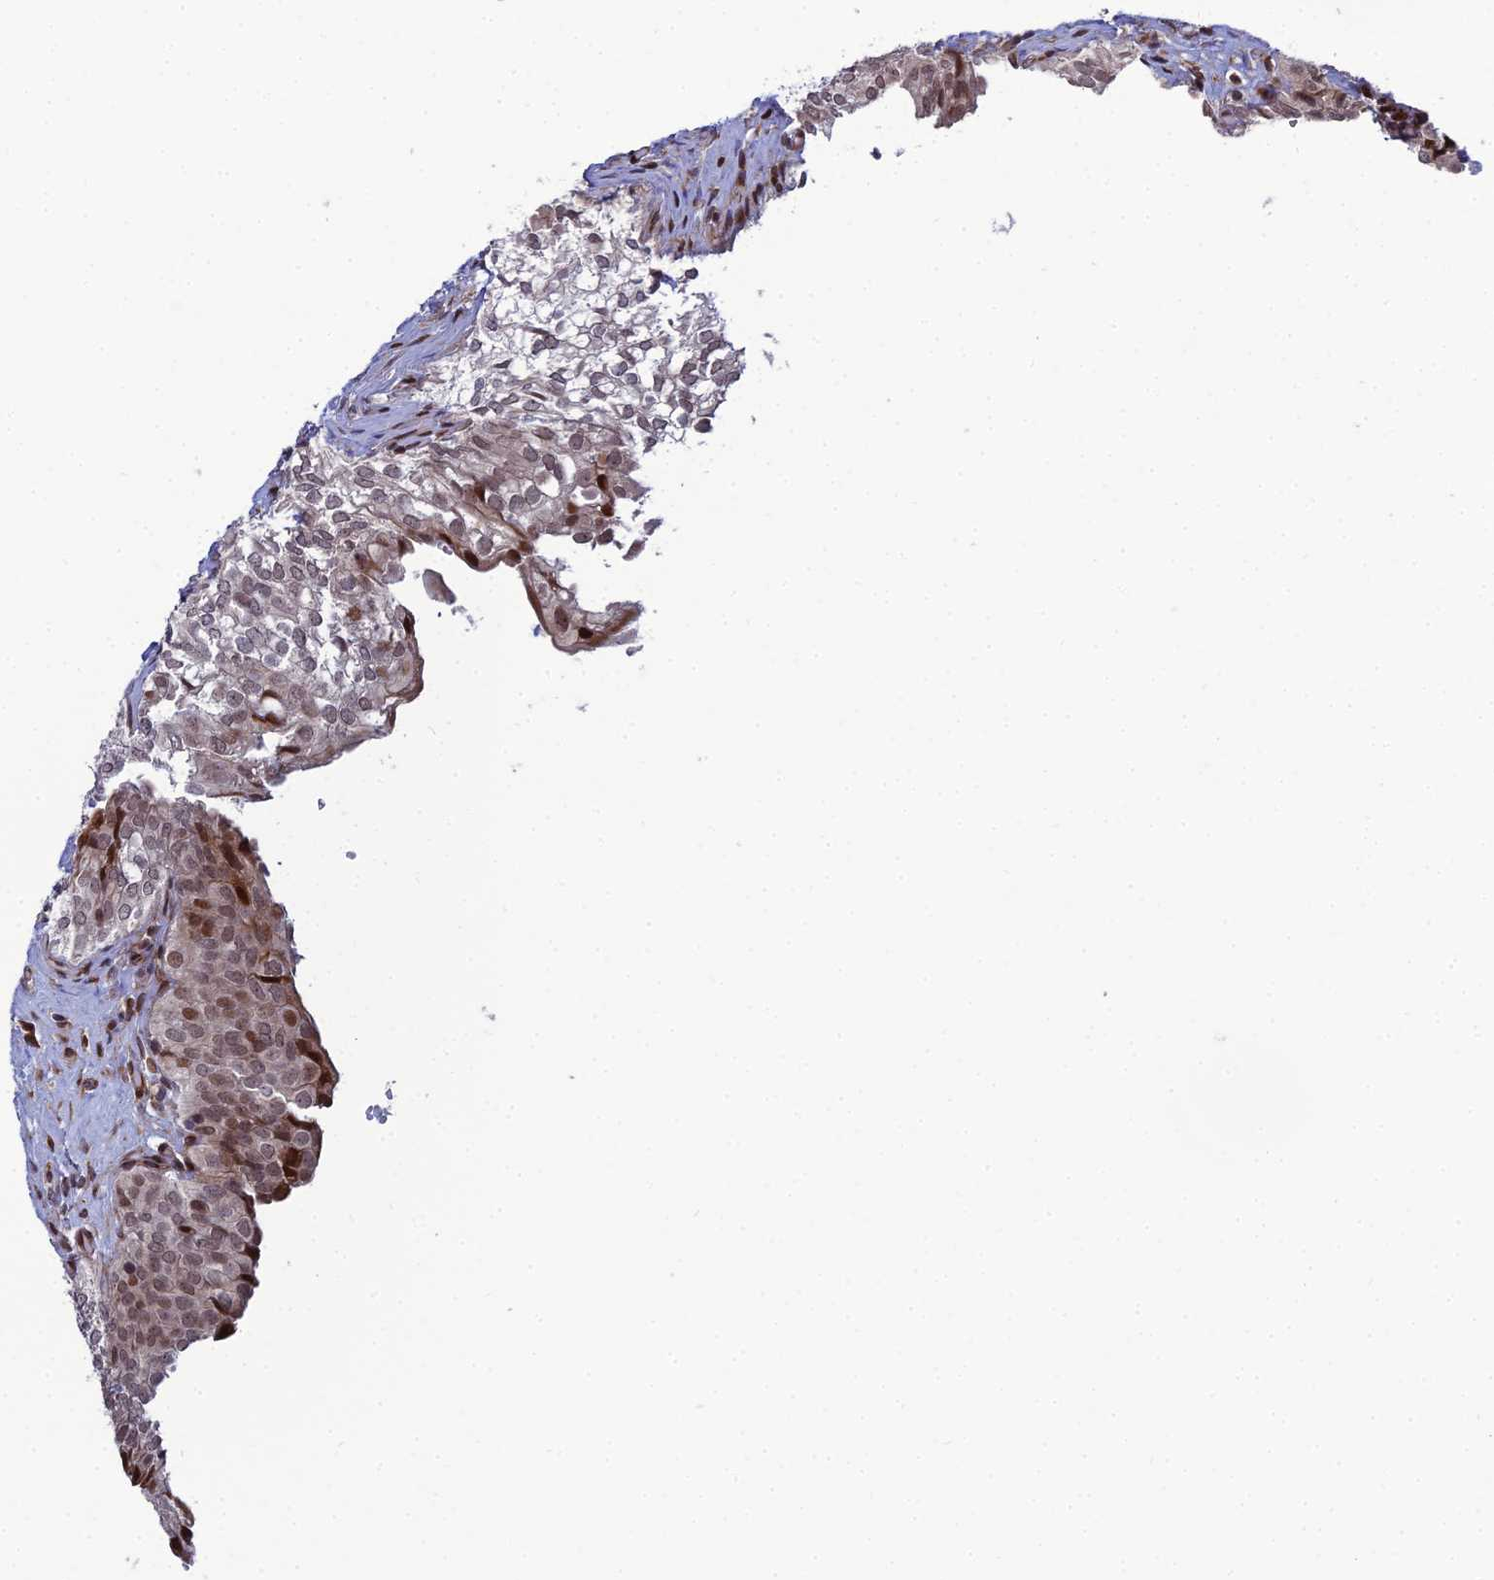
{"staining": {"intensity": "moderate", "quantity": "25%-75%", "location": "nuclear"}, "tissue": "urinary bladder", "cell_type": "Urothelial cells", "image_type": "normal", "snomed": [{"axis": "morphology", "description": "Normal tissue, NOS"}, {"axis": "topography", "description": "Urinary bladder"}], "caption": "There is medium levels of moderate nuclear expression in urothelial cells of unremarkable urinary bladder, as demonstrated by immunohistochemical staining (brown color).", "gene": "ZNF668", "patient": {"sex": "male", "age": 55}}